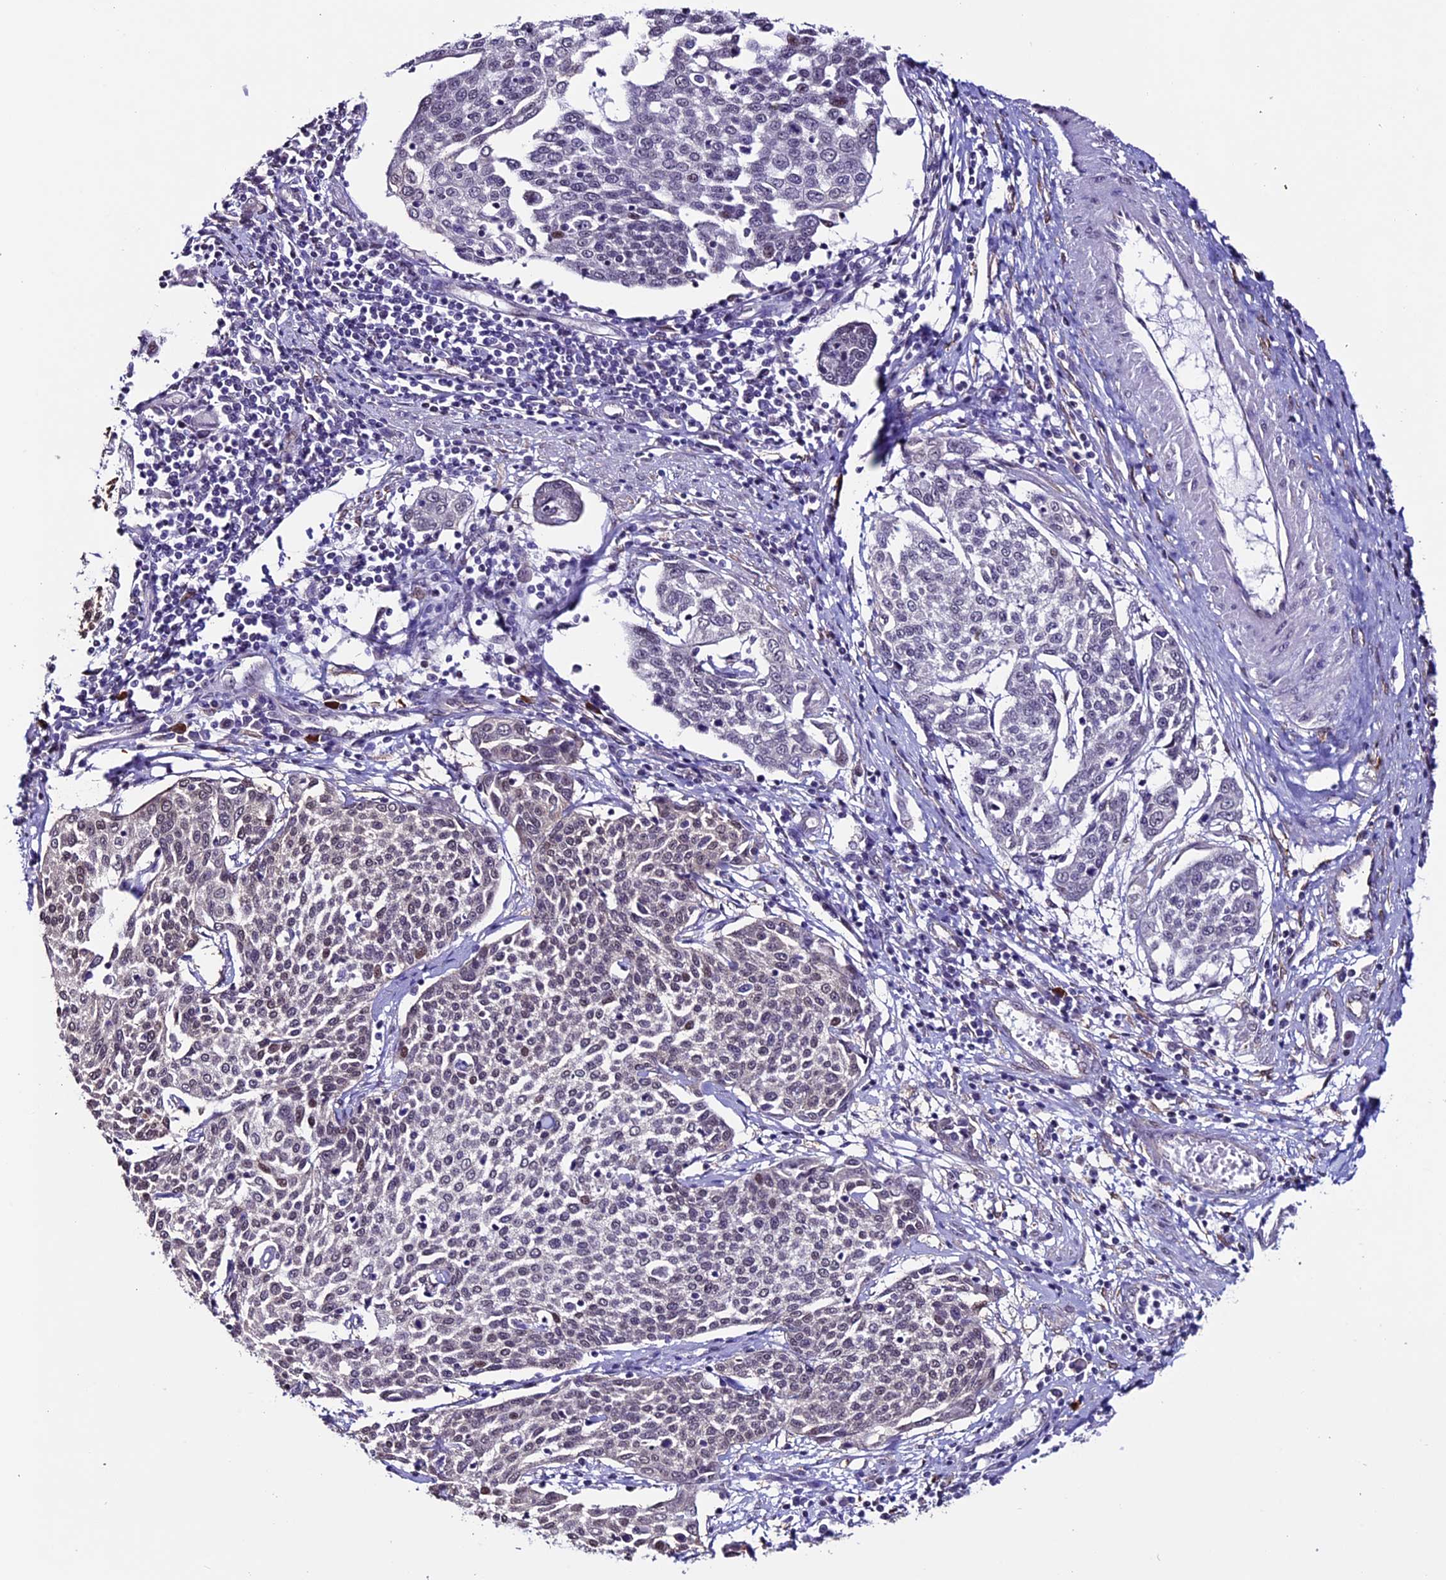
{"staining": {"intensity": "weak", "quantity": "<25%", "location": "nuclear"}, "tissue": "cervical cancer", "cell_type": "Tumor cells", "image_type": "cancer", "snomed": [{"axis": "morphology", "description": "Squamous cell carcinoma, NOS"}, {"axis": "topography", "description": "Cervix"}], "caption": "High magnification brightfield microscopy of squamous cell carcinoma (cervical) stained with DAB (3,3'-diaminobenzidine) (brown) and counterstained with hematoxylin (blue): tumor cells show no significant staining.", "gene": "TMEM171", "patient": {"sex": "female", "age": 34}}